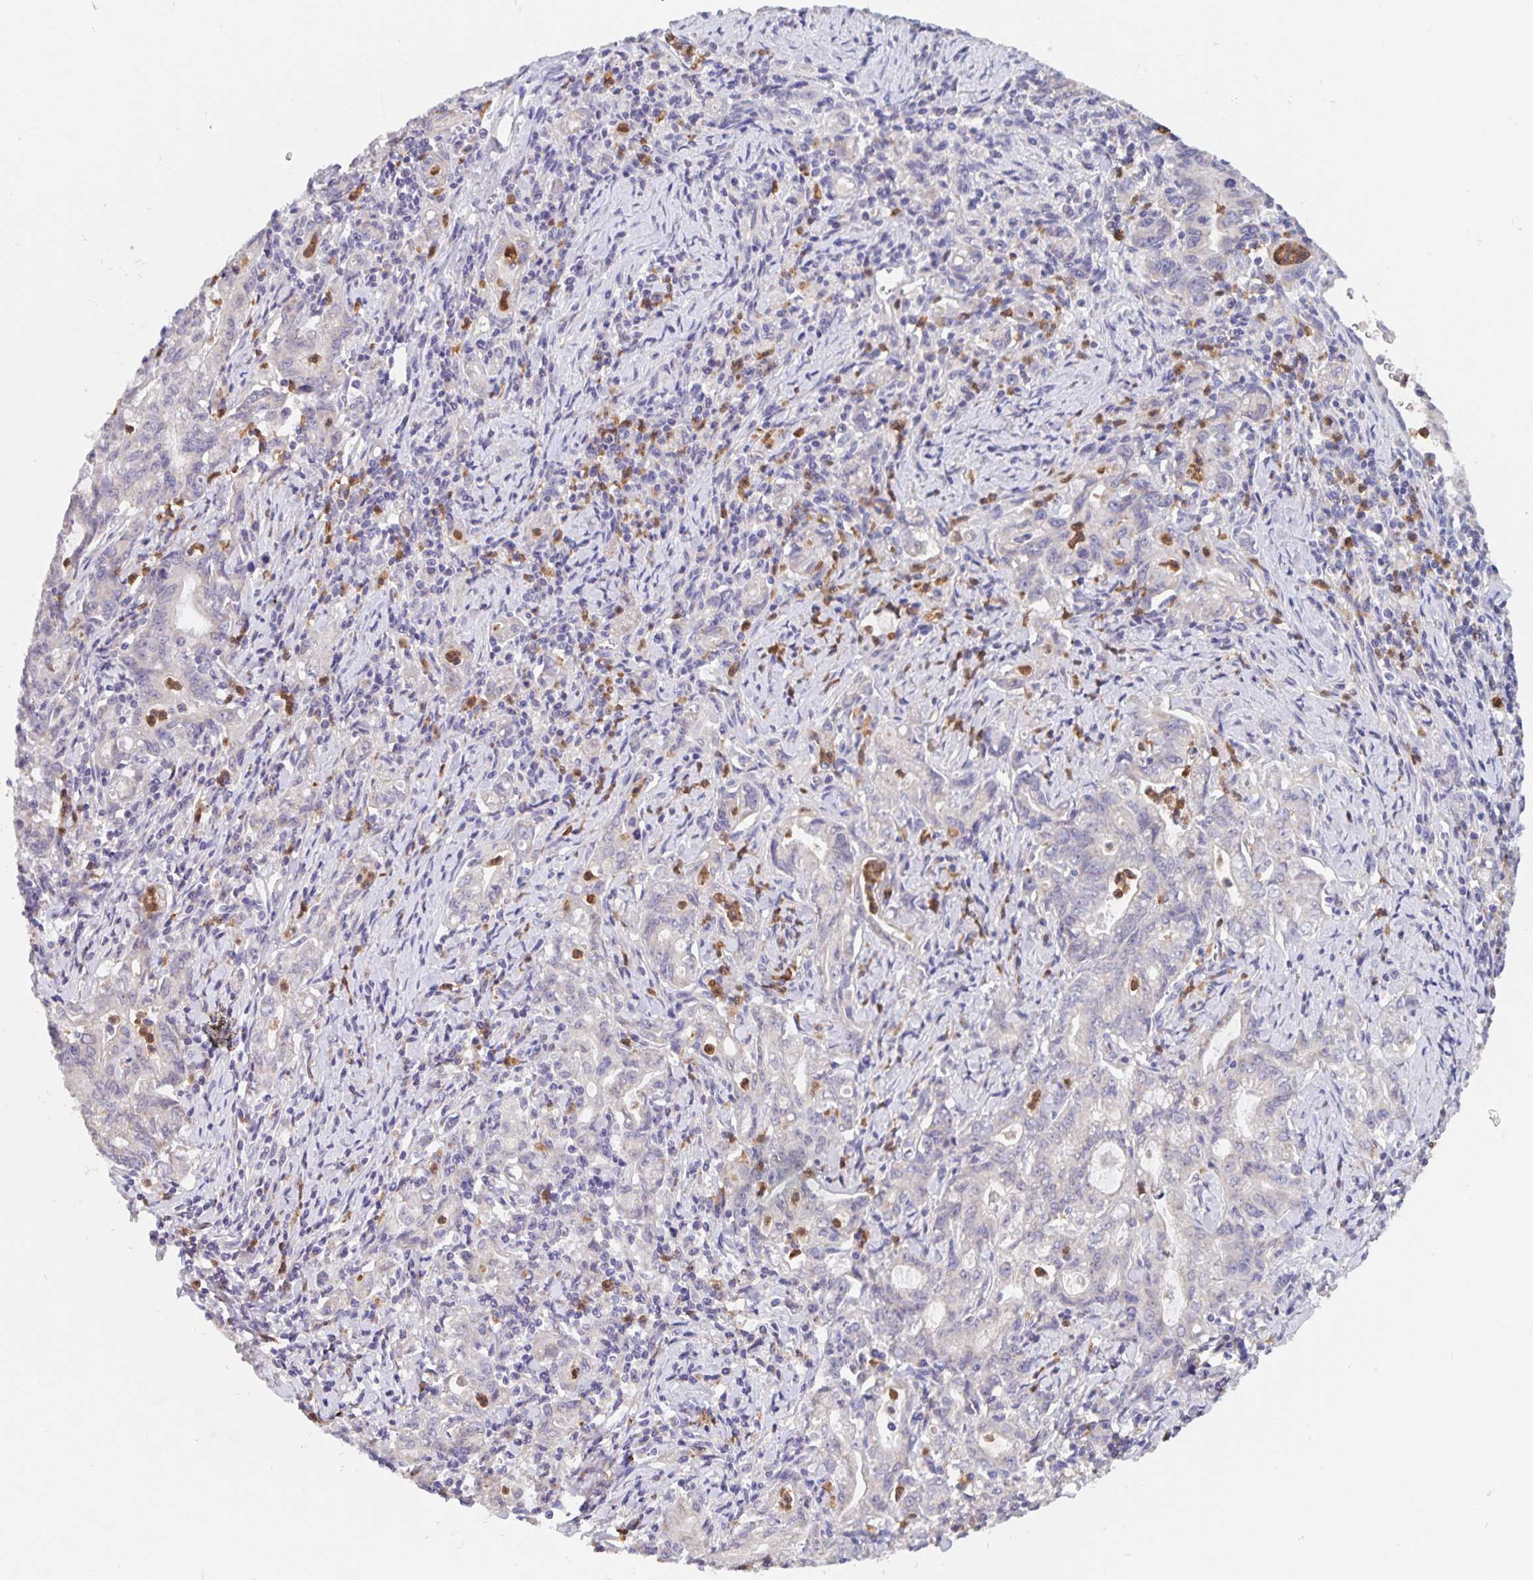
{"staining": {"intensity": "negative", "quantity": "none", "location": "none"}, "tissue": "stomach cancer", "cell_type": "Tumor cells", "image_type": "cancer", "snomed": [{"axis": "morphology", "description": "Adenocarcinoma, NOS"}, {"axis": "topography", "description": "Stomach, upper"}], "caption": "Immunohistochemical staining of human stomach cancer shows no significant expression in tumor cells.", "gene": "CDC42BPG", "patient": {"sex": "female", "age": 79}}